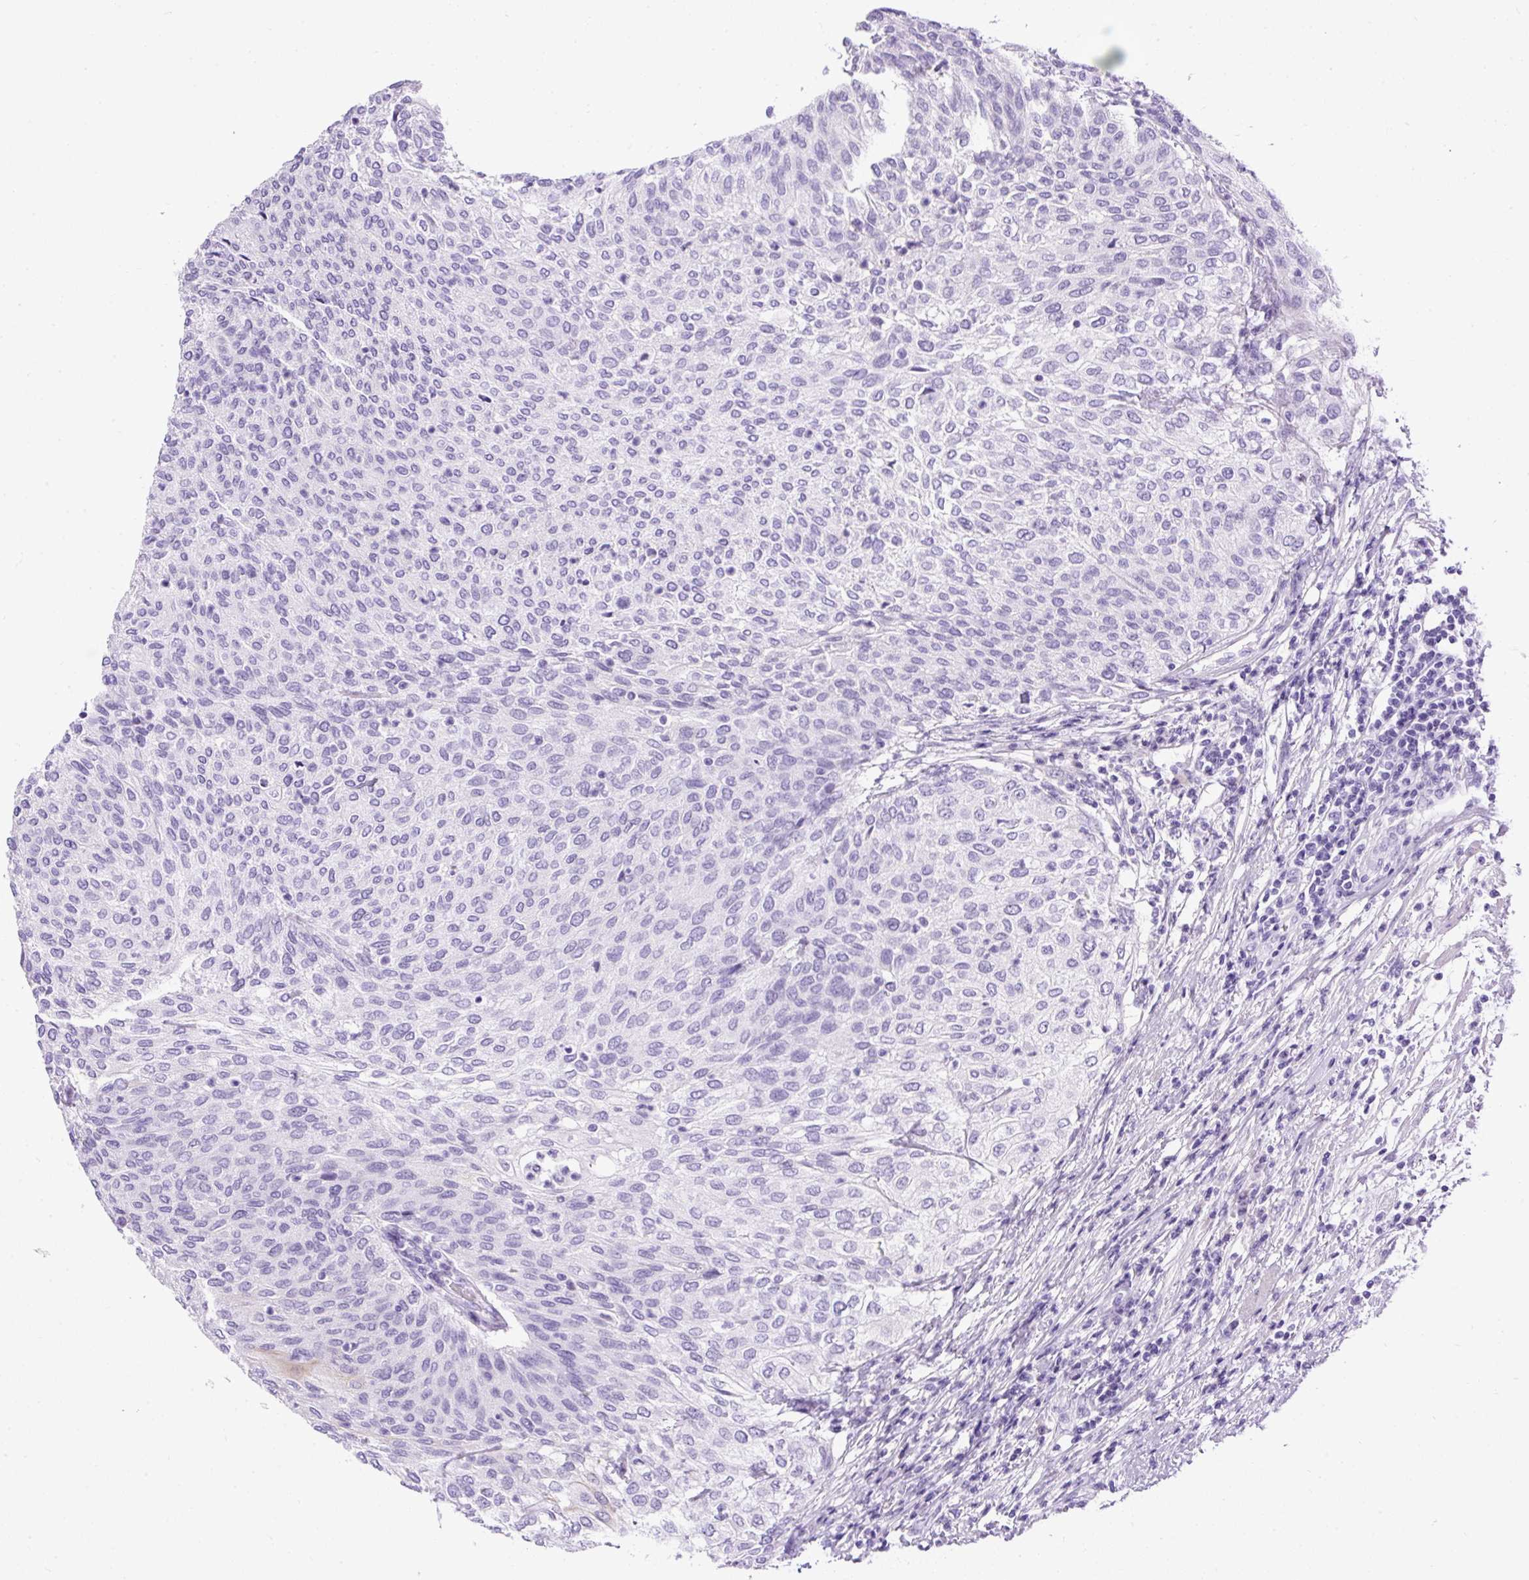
{"staining": {"intensity": "negative", "quantity": "none", "location": "none"}, "tissue": "urothelial cancer", "cell_type": "Tumor cells", "image_type": "cancer", "snomed": [{"axis": "morphology", "description": "Urothelial carcinoma, Low grade"}, {"axis": "topography", "description": "Urinary bladder"}], "caption": "Immunohistochemistry (IHC) photomicrograph of neoplastic tissue: urothelial carcinoma (low-grade) stained with DAB (3,3'-diaminobenzidine) displays no significant protein staining in tumor cells. (Brightfield microscopy of DAB immunohistochemistry at high magnification).", "gene": "UPP1", "patient": {"sex": "female", "age": 79}}